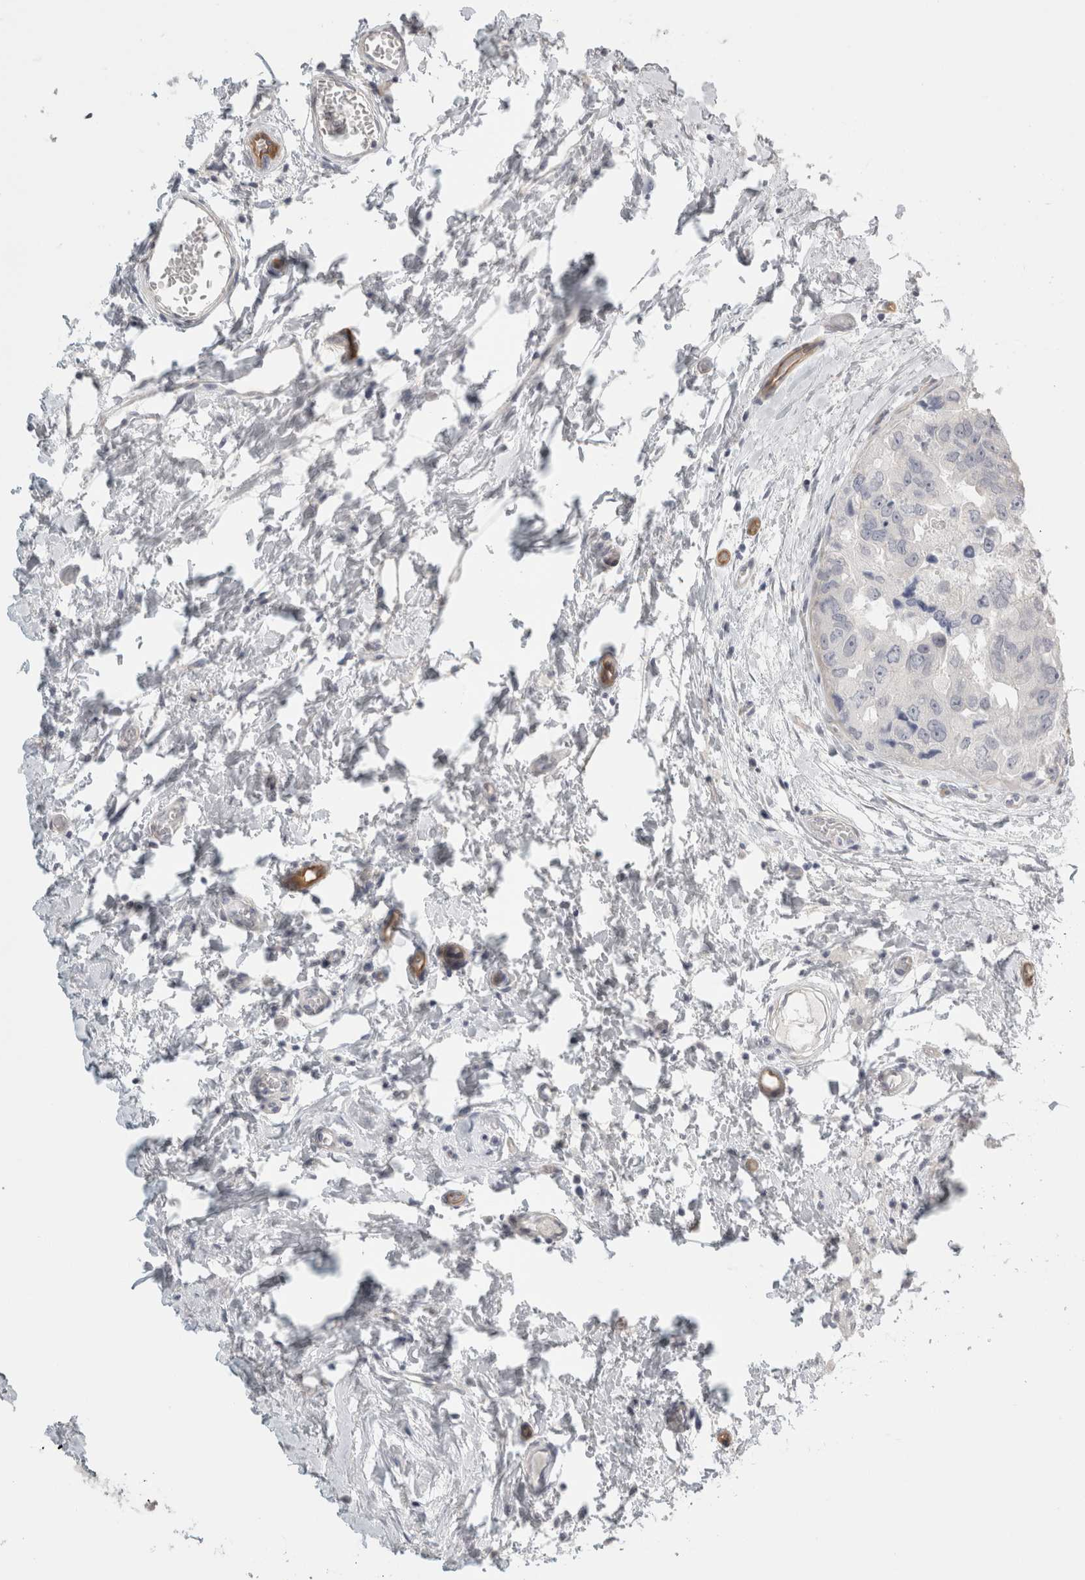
{"staining": {"intensity": "negative", "quantity": "none", "location": "none"}, "tissue": "breast cancer", "cell_type": "Tumor cells", "image_type": "cancer", "snomed": [{"axis": "morphology", "description": "Duct carcinoma"}, {"axis": "topography", "description": "Breast"}], "caption": "Immunohistochemistry (IHC) image of neoplastic tissue: breast cancer stained with DAB (3,3'-diaminobenzidine) shows no significant protein staining in tumor cells.", "gene": "FBLIM1", "patient": {"sex": "female", "age": 62}}